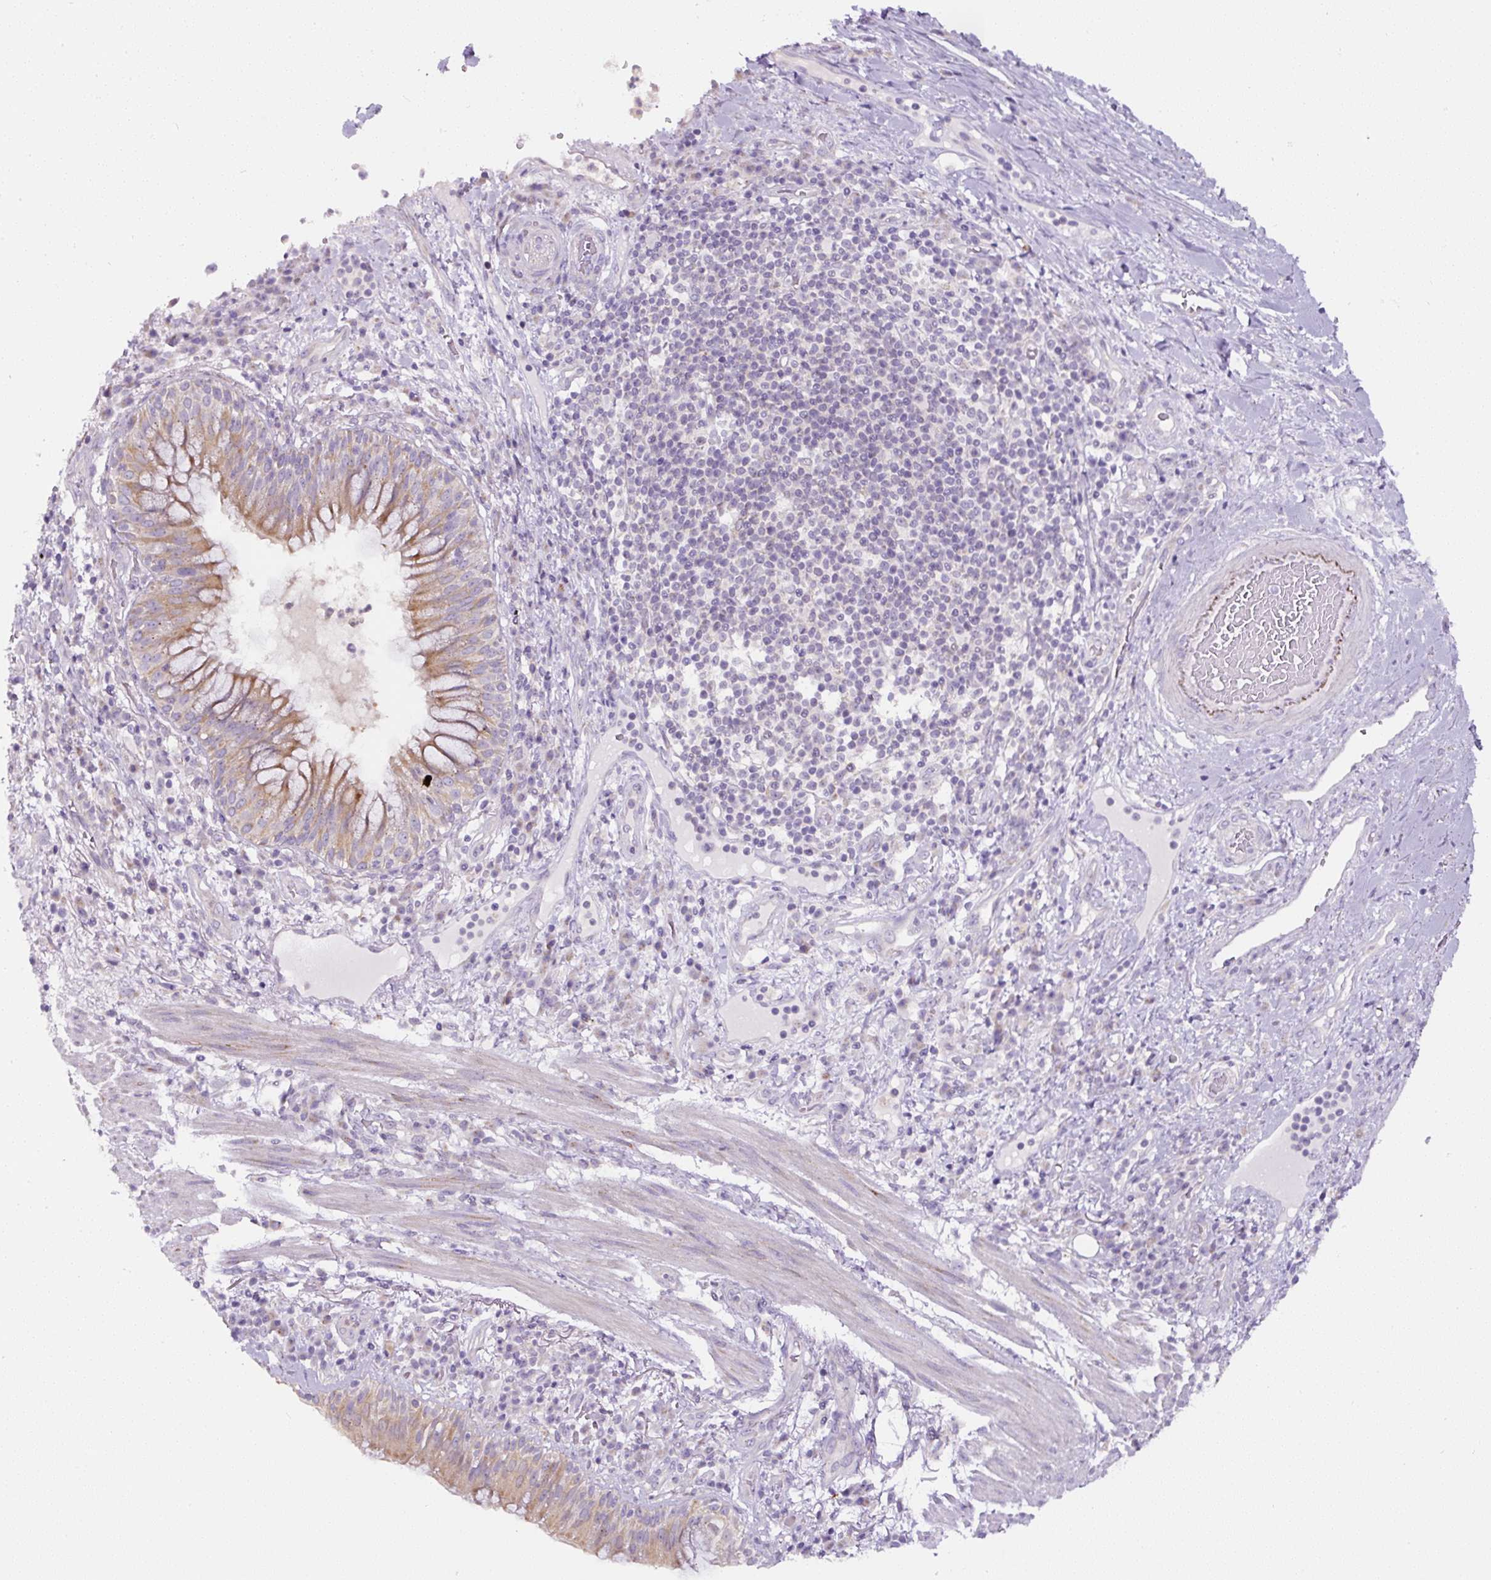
{"staining": {"intensity": "moderate", "quantity": ">75%", "location": "cytoplasmic/membranous"}, "tissue": "bronchus", "cell_type": "Respiratory epithelial cells", "image_type": "normal", "snomed": [{"axis": "morphology", "description": "Normal tissue, NOS"}, {"axis": "topography", "description": "Cartilage tissue"}, {"axis": "topography", "description": "Bronchus"}], "caption": "Immunohistochemical staining of normal human bronchus displays >75% levels of moderate cytoplasmic/membranous protein staining in about >75% of respiratory epithelial cells.", "gene": "HPS4", "patient": {"sex": "male", "age": 56}}